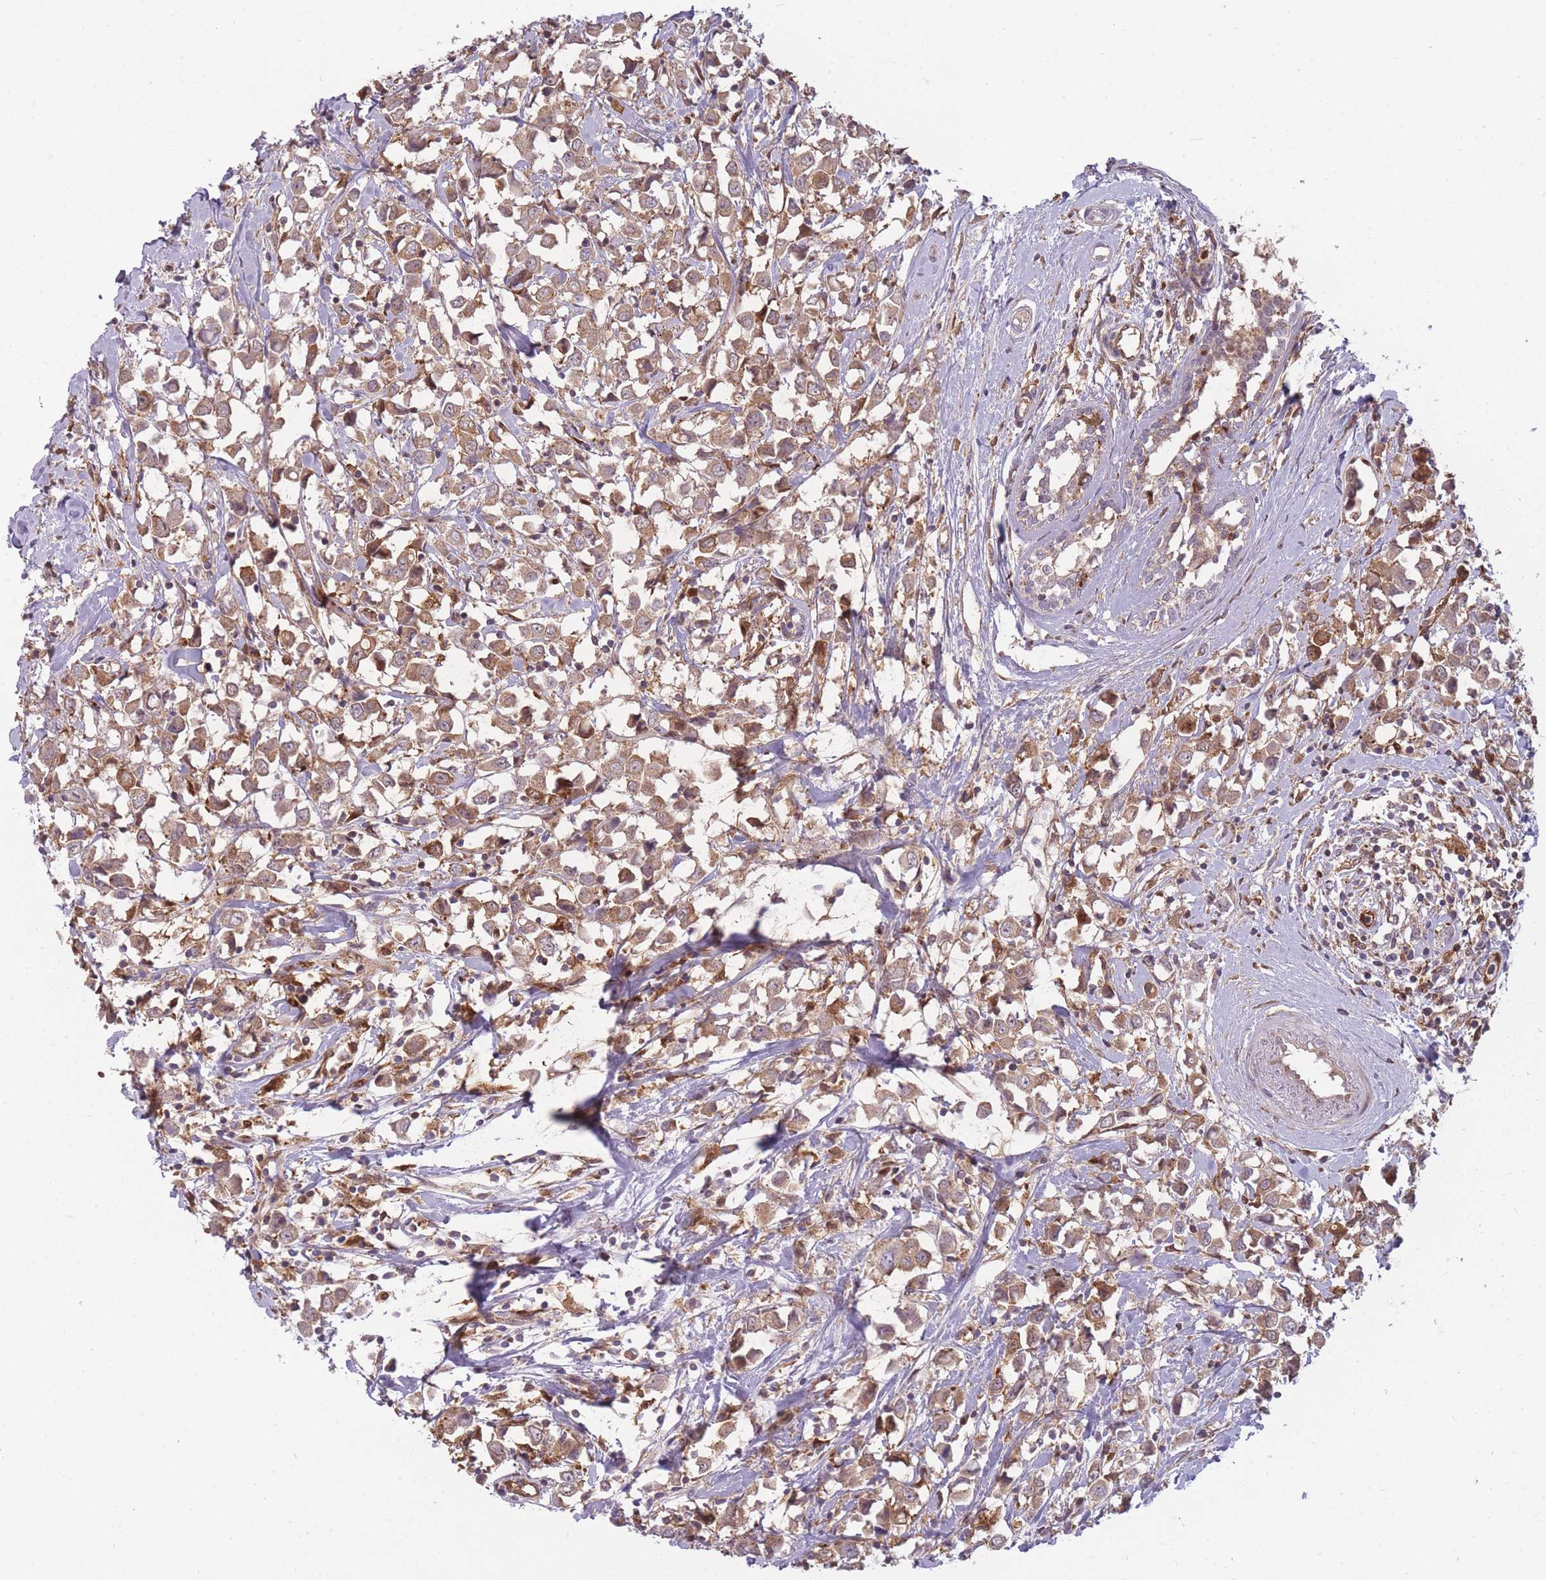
{"staining": {"intensity": "moderate", "quantity": ">75%", "location": "cytoplasmic/membranous"}, "tissue": "breast cancer", "cell_type": "Tumor cells", "image_type": "cancer", "snomed": [{"axis": "morphology", "description": "Duct carcinoma"}, {"axis": "topography", "description": "Breast"}], "caption": "IHC image of neoplastic tissue: breast cancer stained using immunohistochemistry shows medium levels of moderate protein expression localized specifically in the cytoplasmic/membranous of tumor cells, appearing as a cytoplasmic/membranous brown color.", "gene": "LGALS9", "patient": {"sex": "female", "age": 61}}